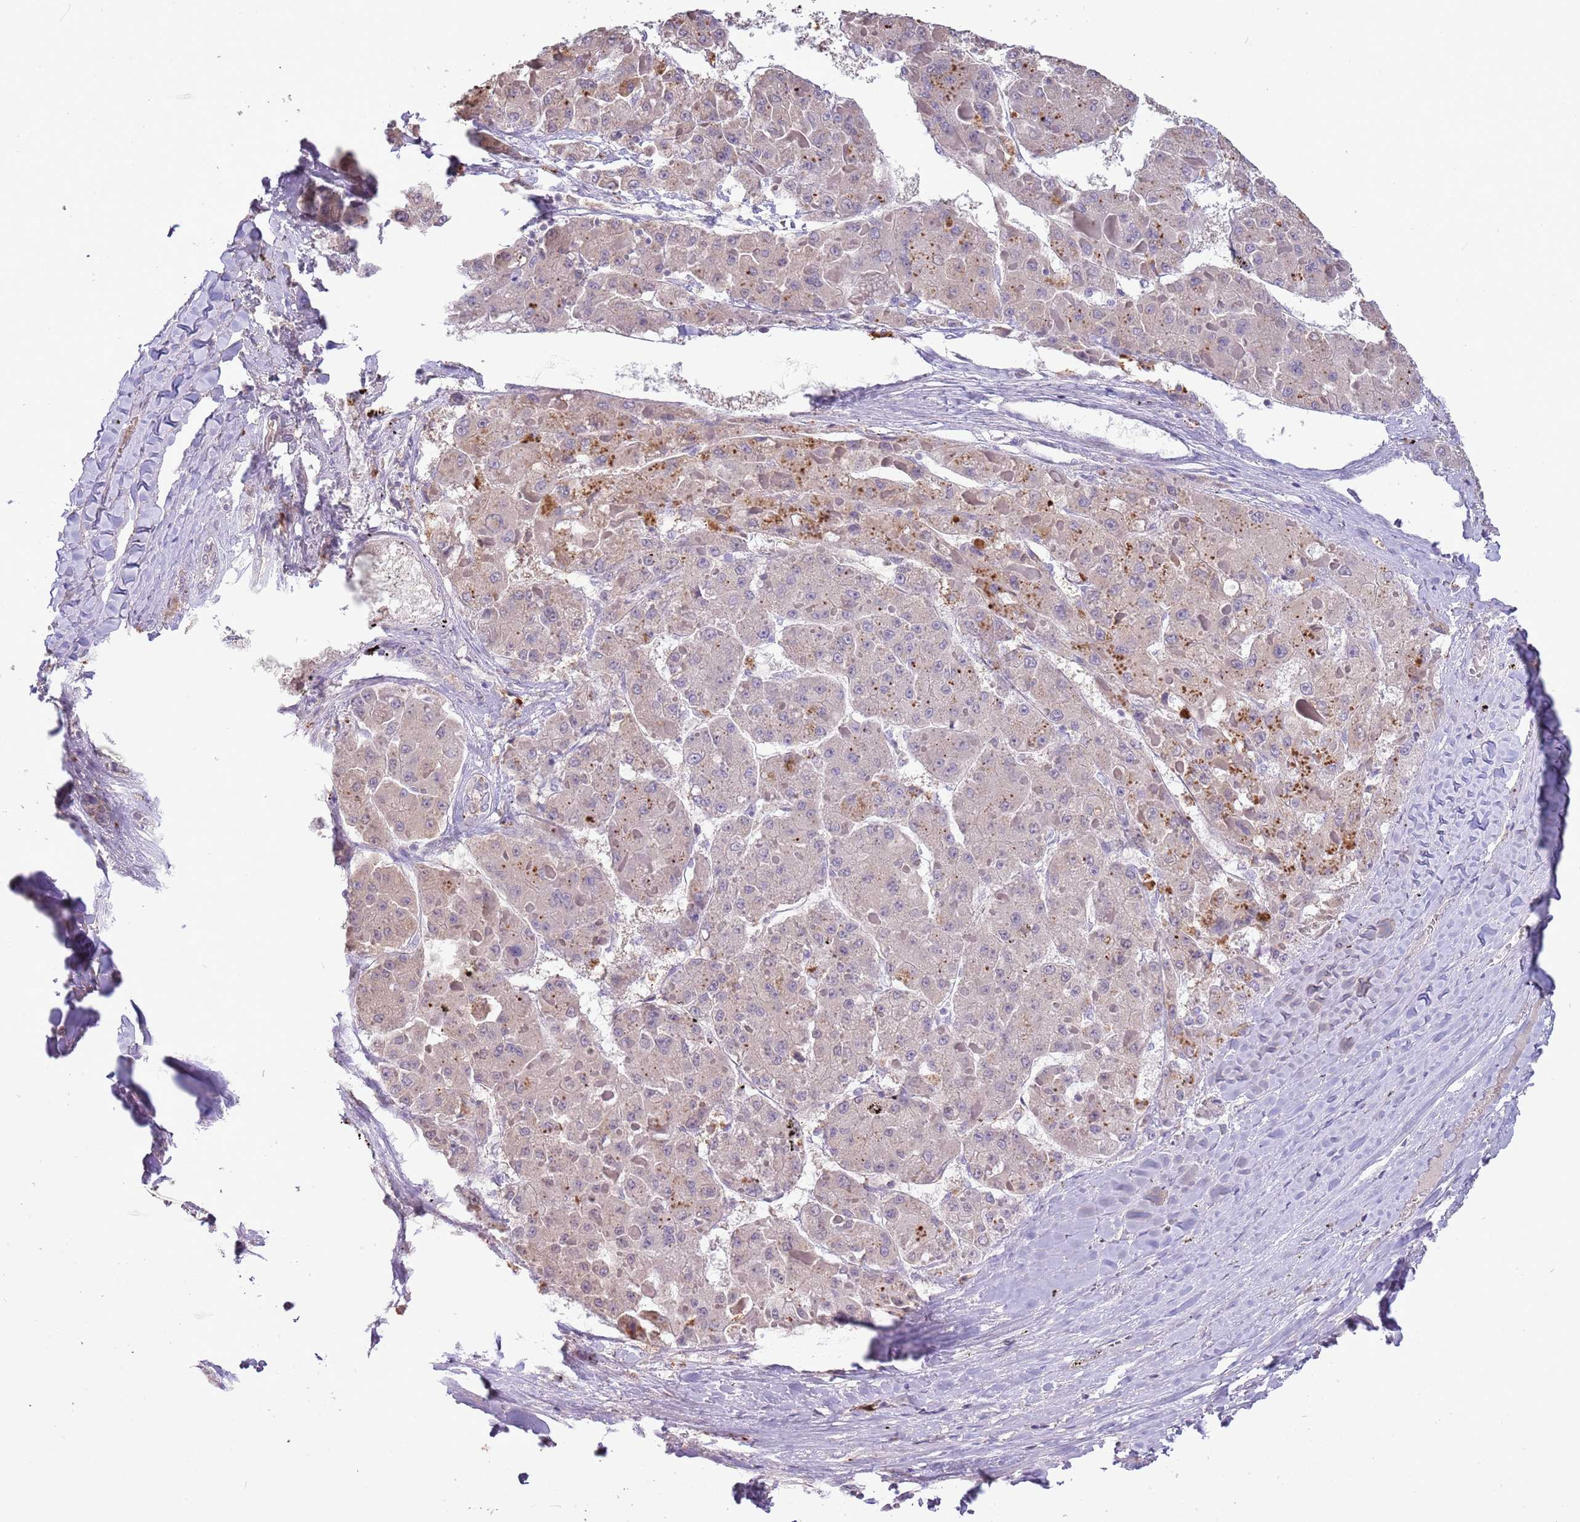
{"staining": {"intensity": "weak", "quantity": ">75%", "location": "cytoplasmic/membranous"}, "tissue": "liver cancer", "cell_type": "Tumor cells", "image_type": "cancer", "snomed": [{"axis": "morphology", "description": "Carcinoma, Hepatocellular, NOS"}, {"axis": "topography", "description": "Liver"}], "caption": "Approximately >75% of tumor cells in human liver cancer (hepatocellular carcinoma) exhibit weak cytoplasmic/membranous protein staining as visualized by brown immunohistochemical staining.", "gene": "P2RY13", "patient": {"sex": "female", "age": 73}}